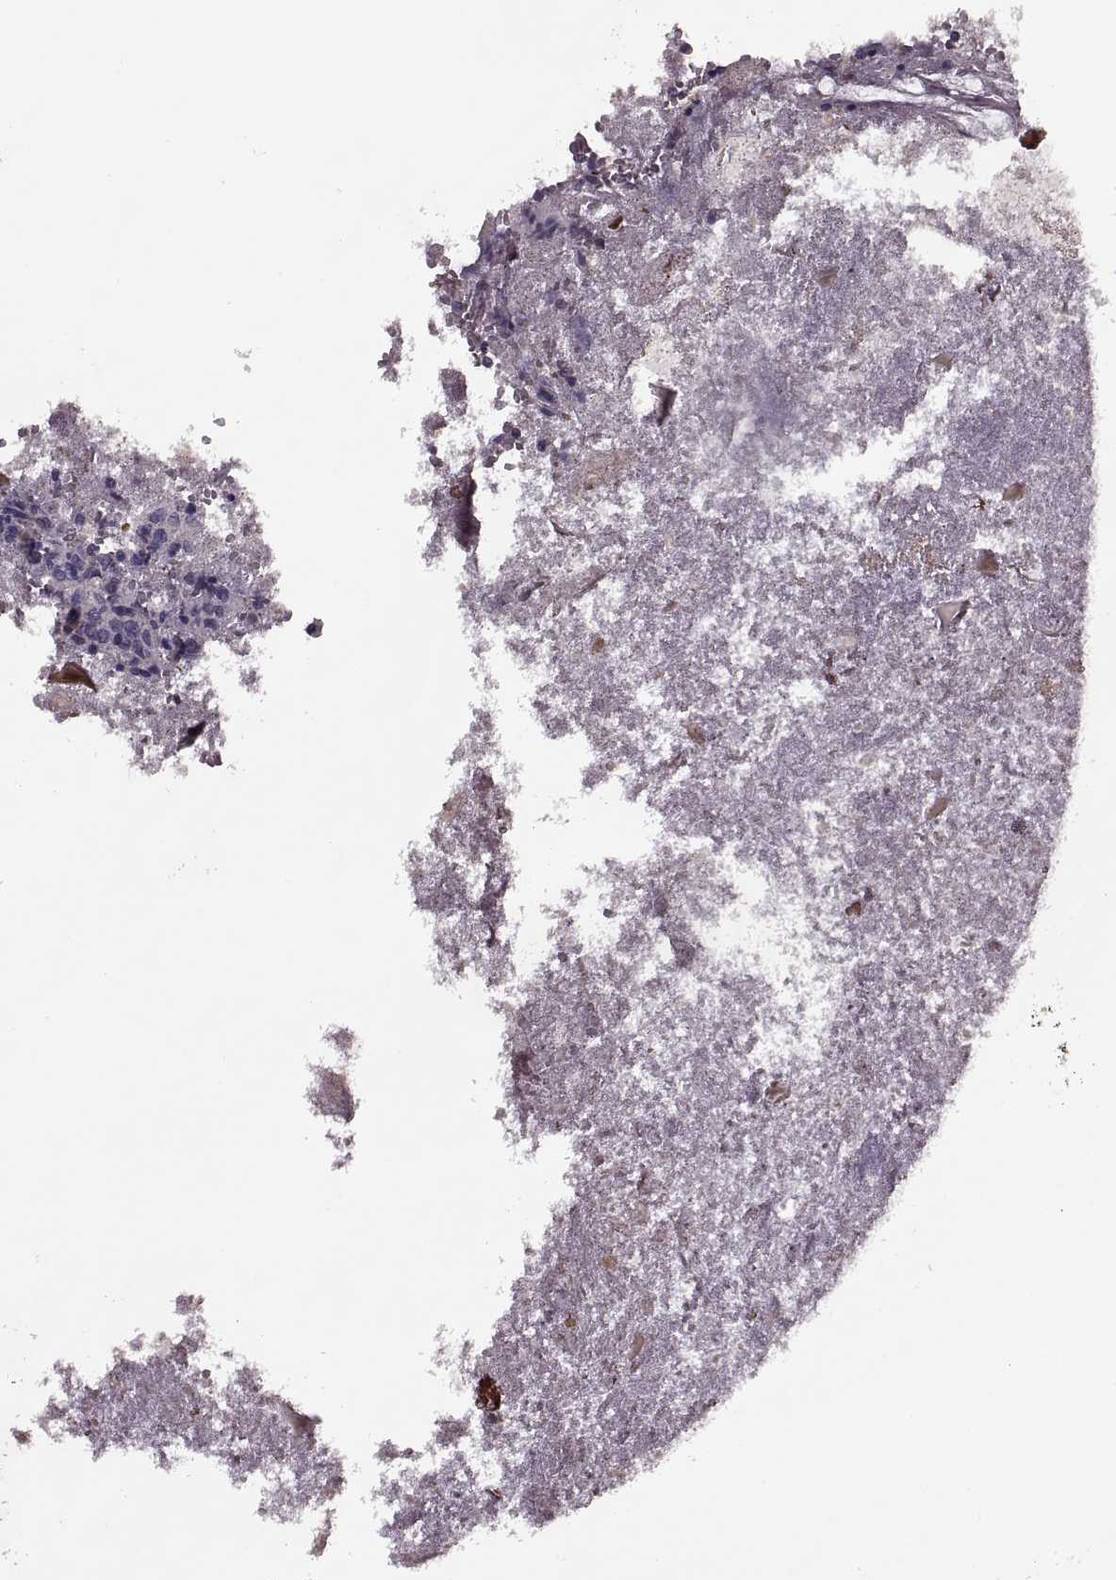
{"staining": {"intensity": "negative", "quantity": "none", "location": "none"}, "tissue": "appendix", "cell_type": "Glandular cells", "image_type": "normal", "snomed": [{"axis": "morphology", "description": "Normal tissue, NOS"}, {"axis": "topography", "description": "Appendix"}], "caption": "An immunohistochemistry micrograph of unremarkable appendix is shown. There is no staining in glandular cells of appendix.", "gene": "LUZP2", "patient": {"sex": "female", "age": 23}}